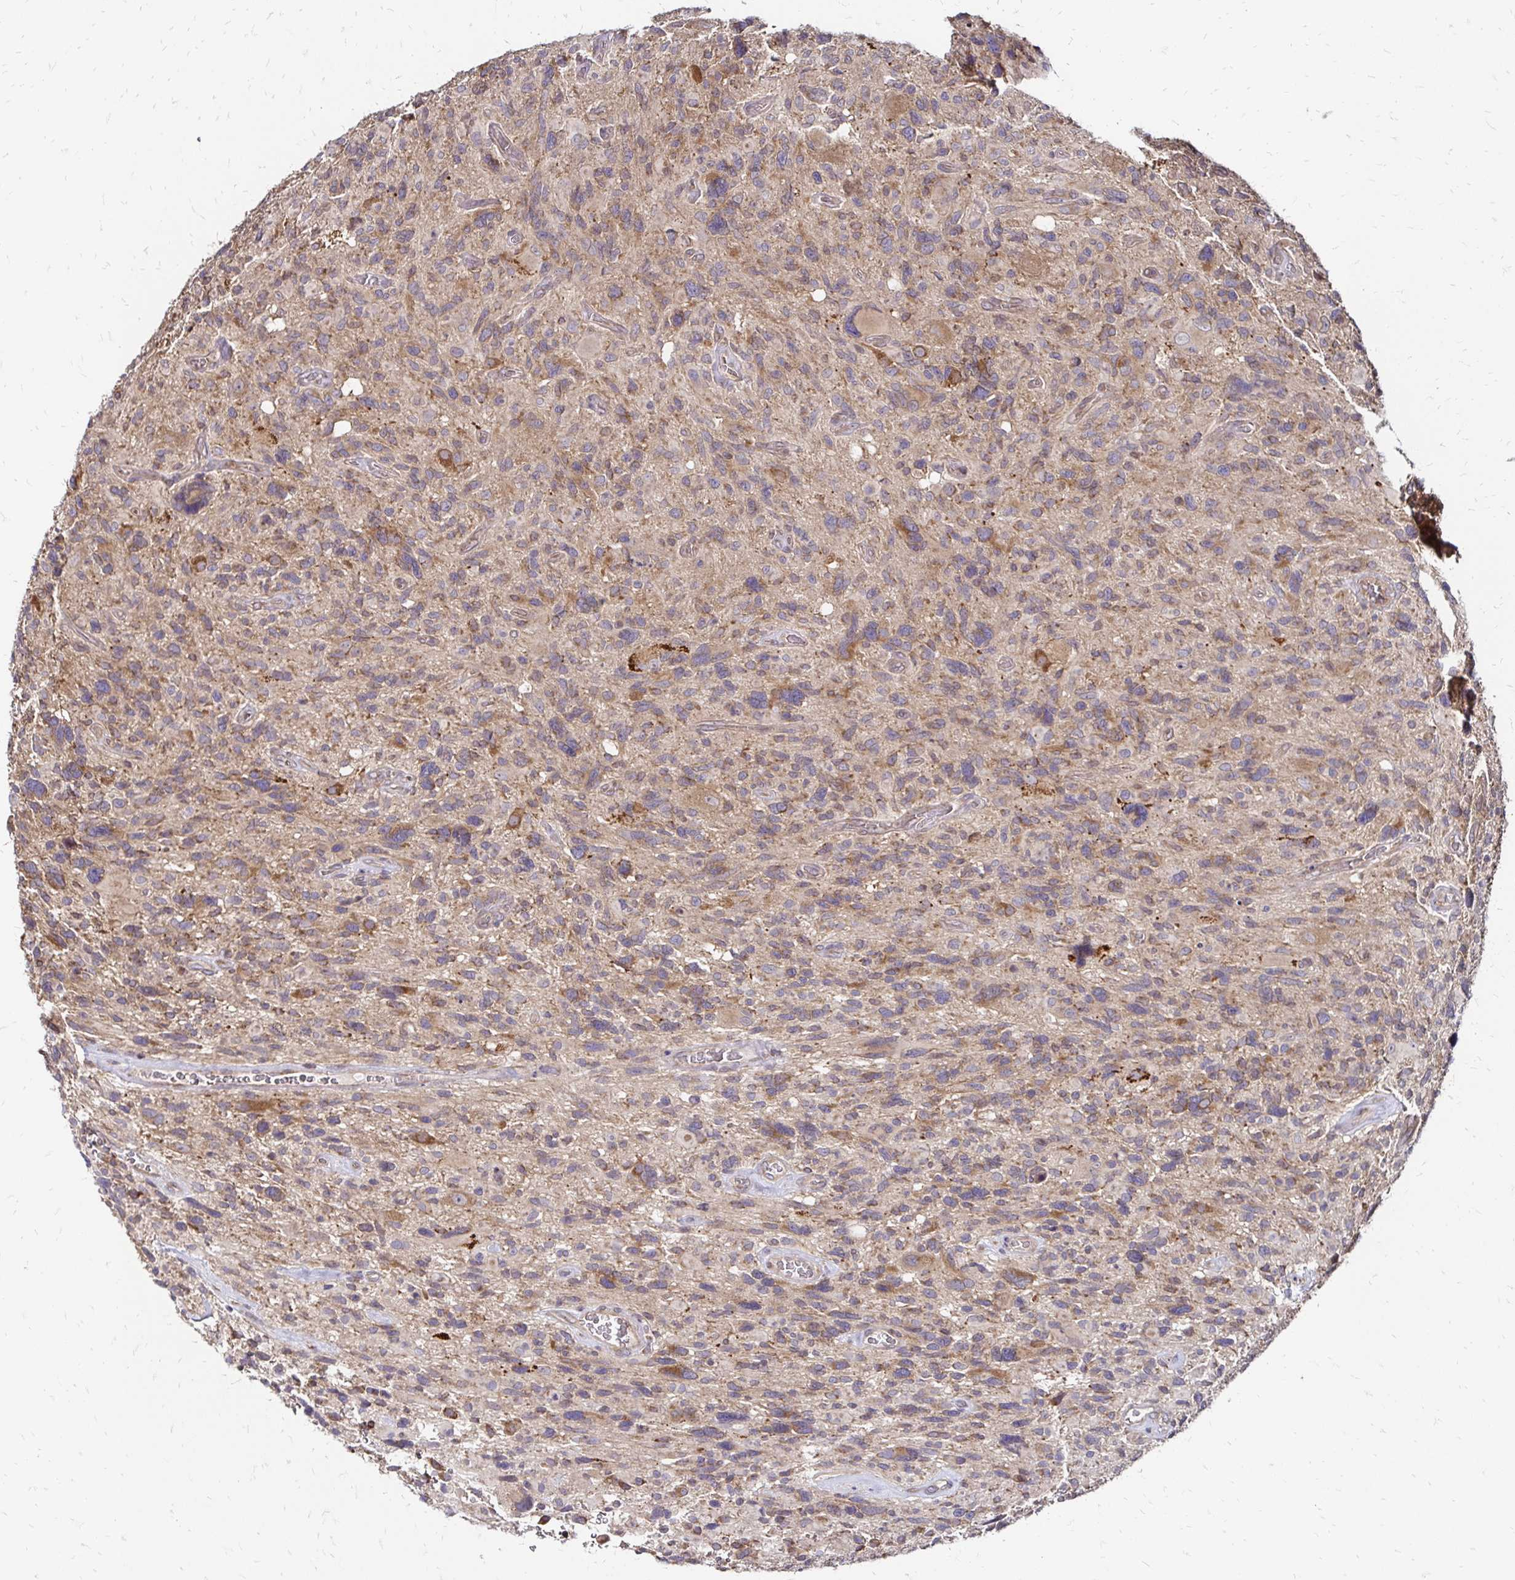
{"staining": {"intensity": "moderate", "quantity": "25%-75%", "location": "cytoplasmic/membranous"}, "tissue": "glioma", "cell_type": "Tumor cells", "image_type": "cancer", "snomed": [{"axis": "morphology", "description": "Glioma, malignant, High grade"}, {"axis": "topography", "description": "Brain"}], "caption": "Tumor cells reveal medium levels of moderate cytoplasmic/membranous staining in approximately 25%-75% of cells in malignant glioma (high-grade). (DAB IHC with brightfield microscopy, high magnification).", "gene": "ZW10", "patient": {"sex": "male", "age": 49}}